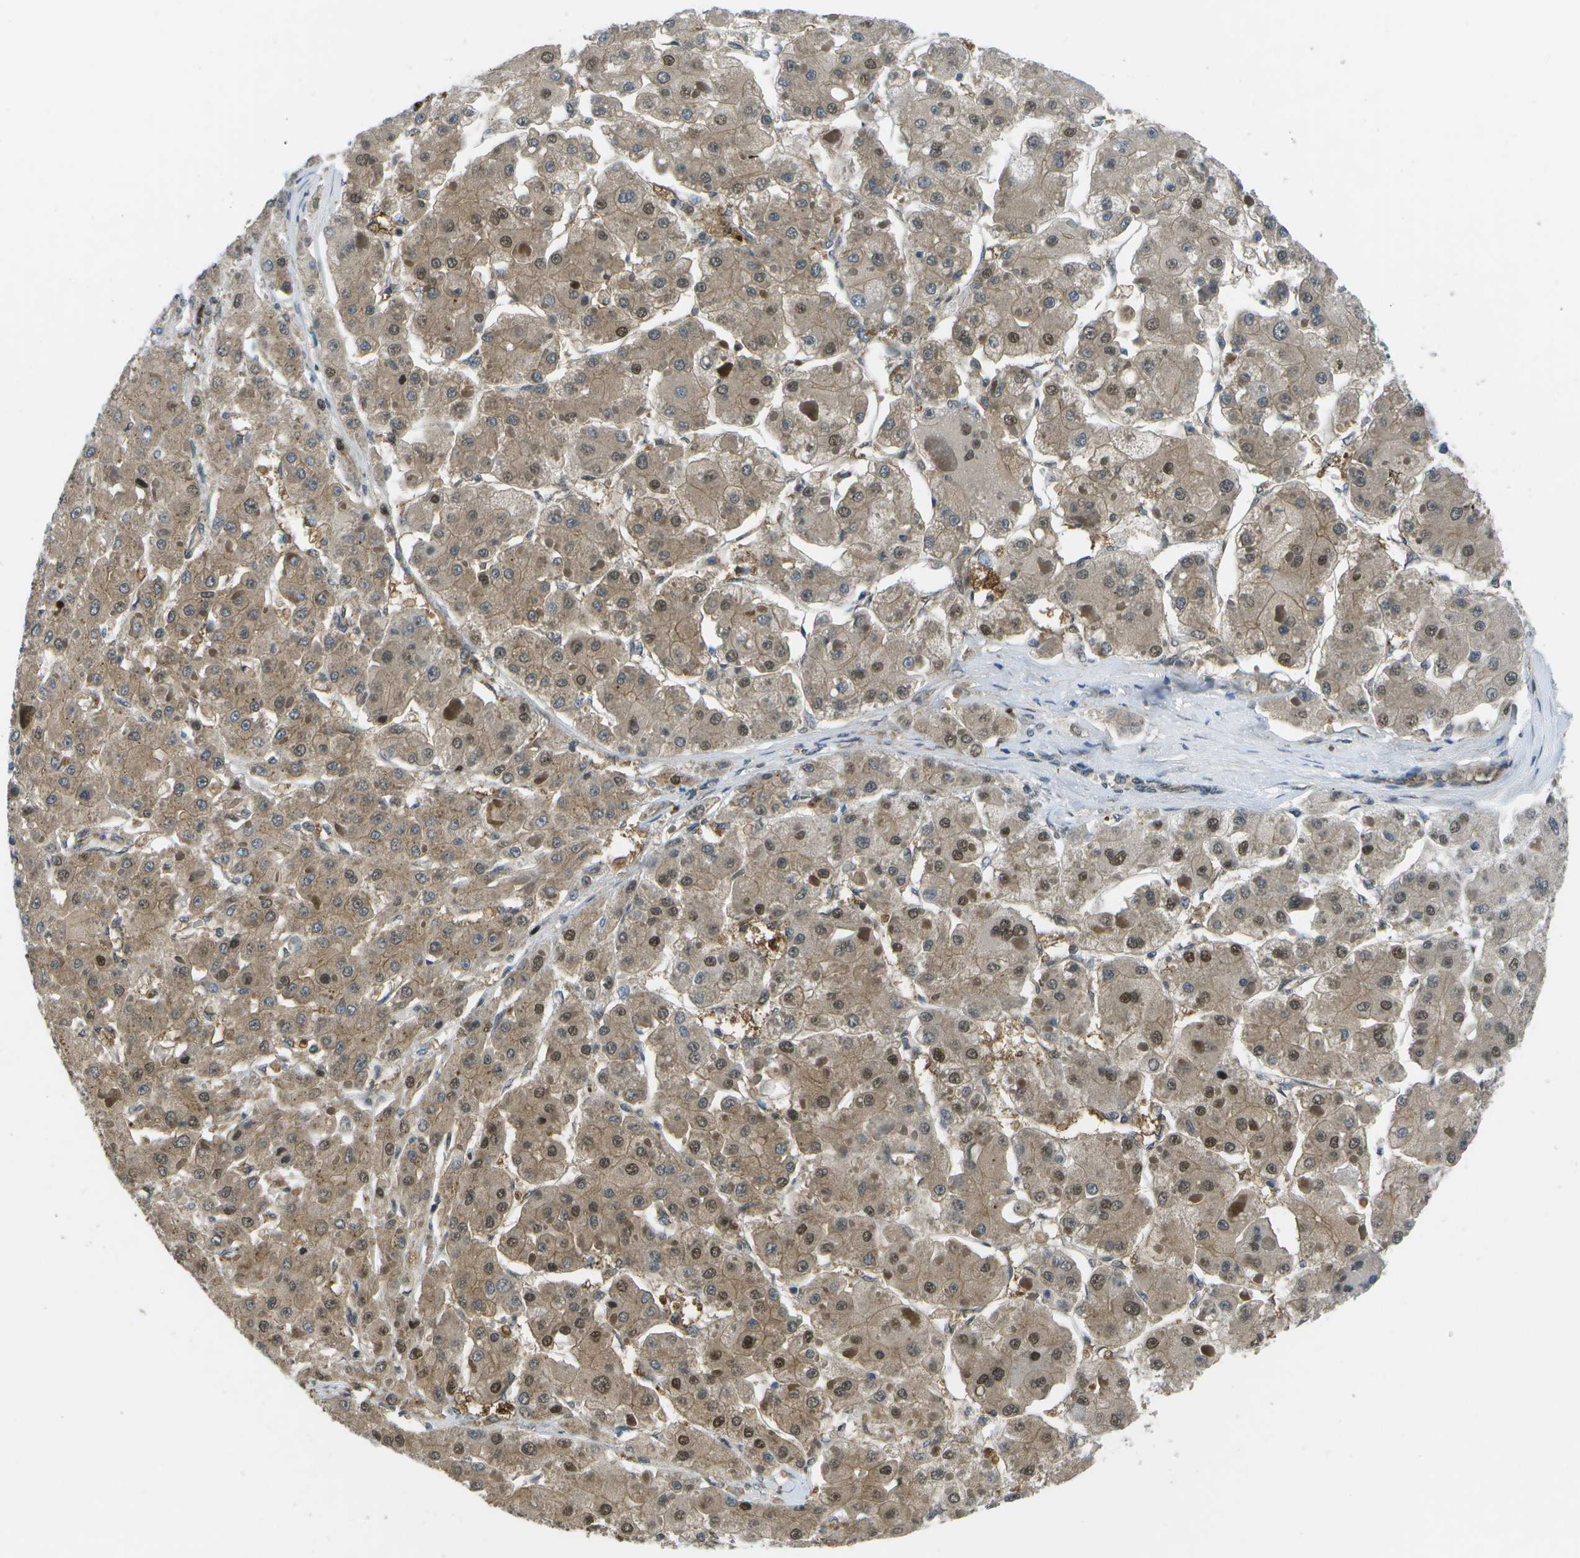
{"staining": {"intensity": "moderate", "quantity": ">75%", "location": "cytoplasmic/membranous,nuclear"}, "tissue": "liver cancer", "cell_type": "Tumor cells", "image_type": "cancer", "snomed": [{"axis": "morphology", "description": "Carcinoma, Hepatocellular, NOS"}, {"axis": "topography", "description": "Liver"}], "caption": "This photomicrograph reveals hepatocellular carcinoma (liver) stained with IHC to label a protein in brown. The cytoplasmic/membranous and nuclear of tumor cells show moderate positivity for the protein. Nuclei are counter-stained blue.", "gene": "ENPP5", "patient": {"sex": "female", "age": 73}}